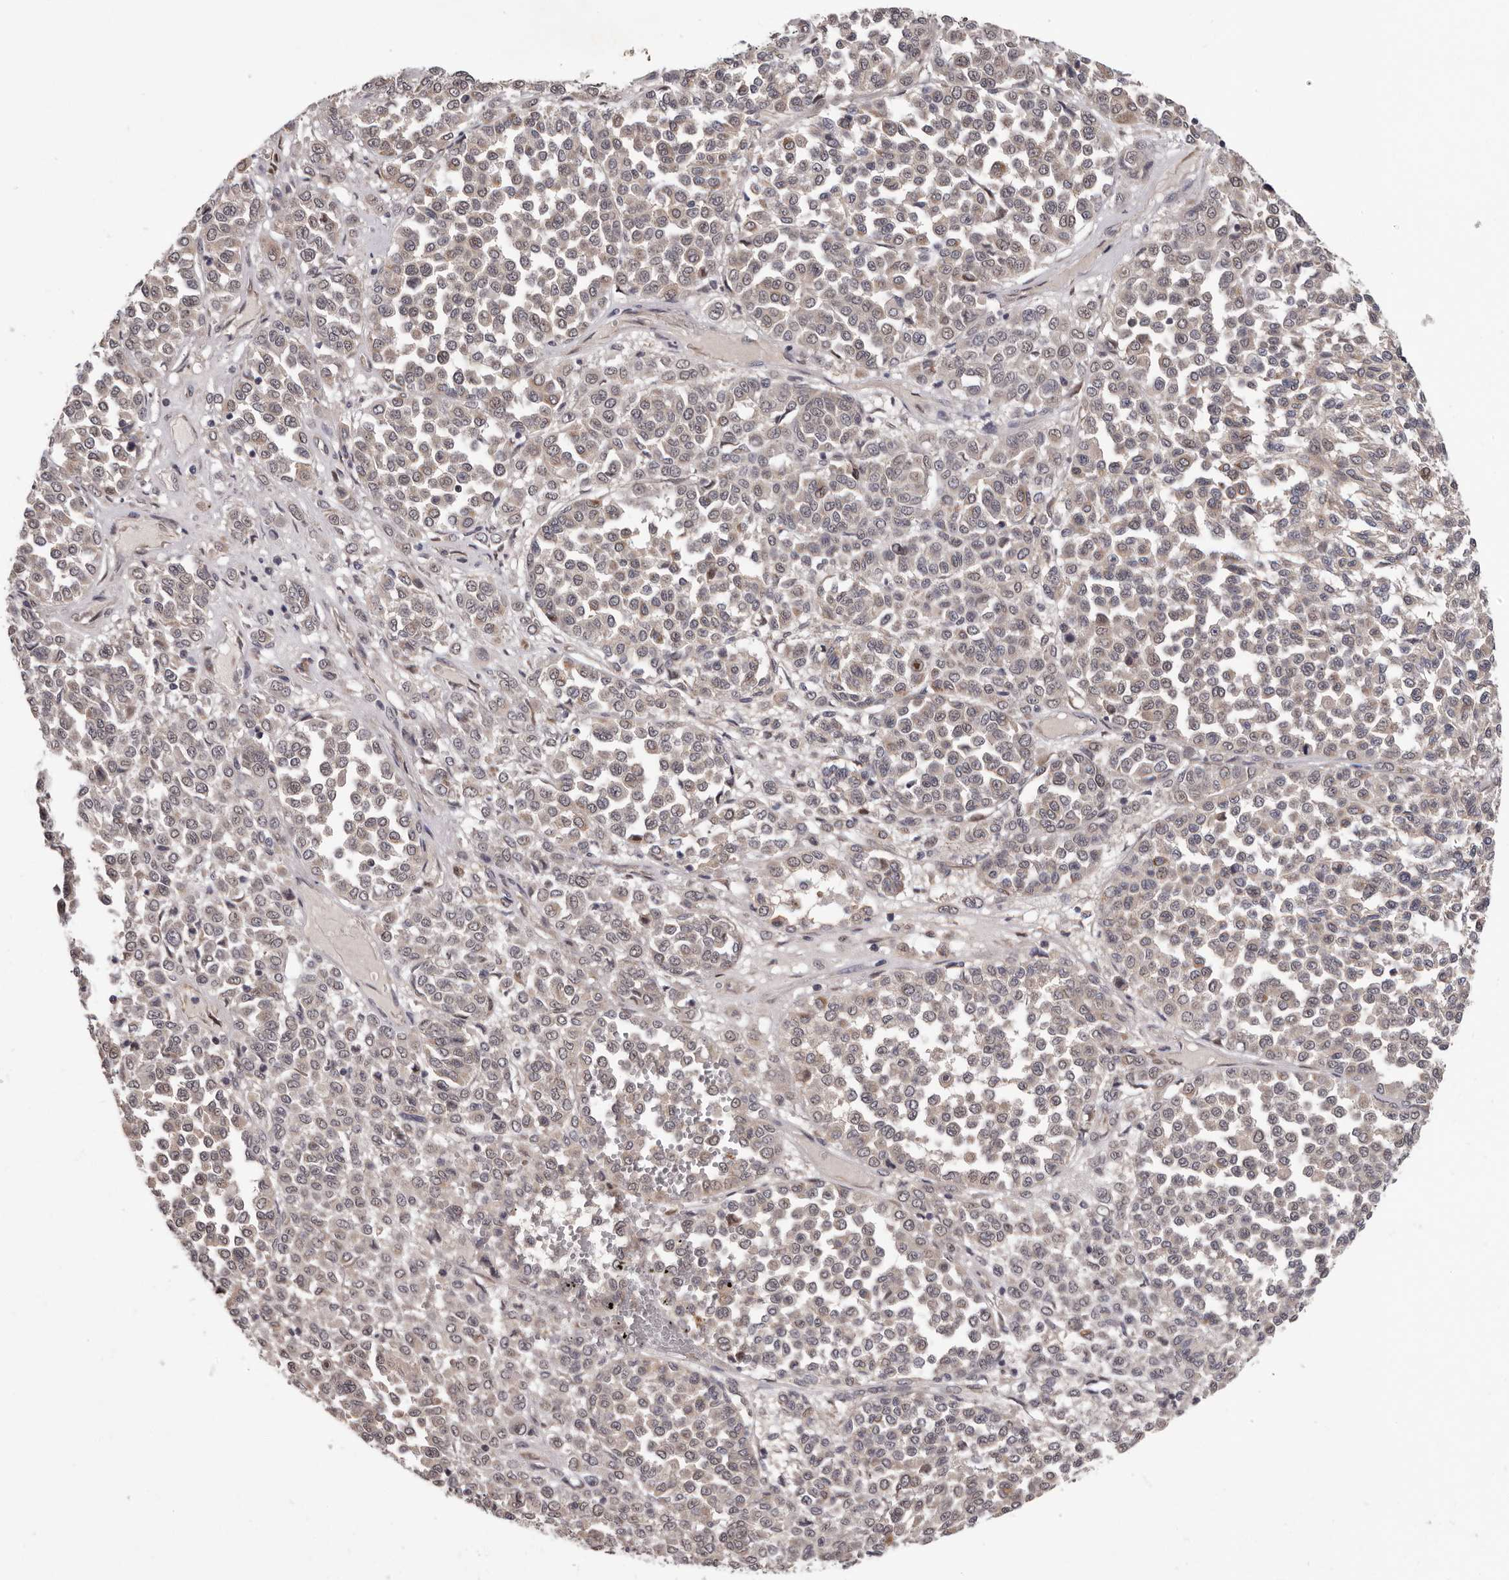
{"staining": {"intensity": "weak", "quantity": ">75%", "location": "cytoplasmic/membranous,nuclear"}, "tissue": "melanoma", "cell_type": "Tumor cells", "image_type": "cancer", "snomed": [{"axis": "morphology", "description": "Malignant melanoma, Metastatic site"}, {"axis": "topography", "description": "Pancreas"}], "caption": "Melanoma tissue reveals weak cytoplasmic/membranous and nuclear expression in approximately >75% of tumor cells", "gene": "MED8", "patient": {"sex": "female", "age": 30}}